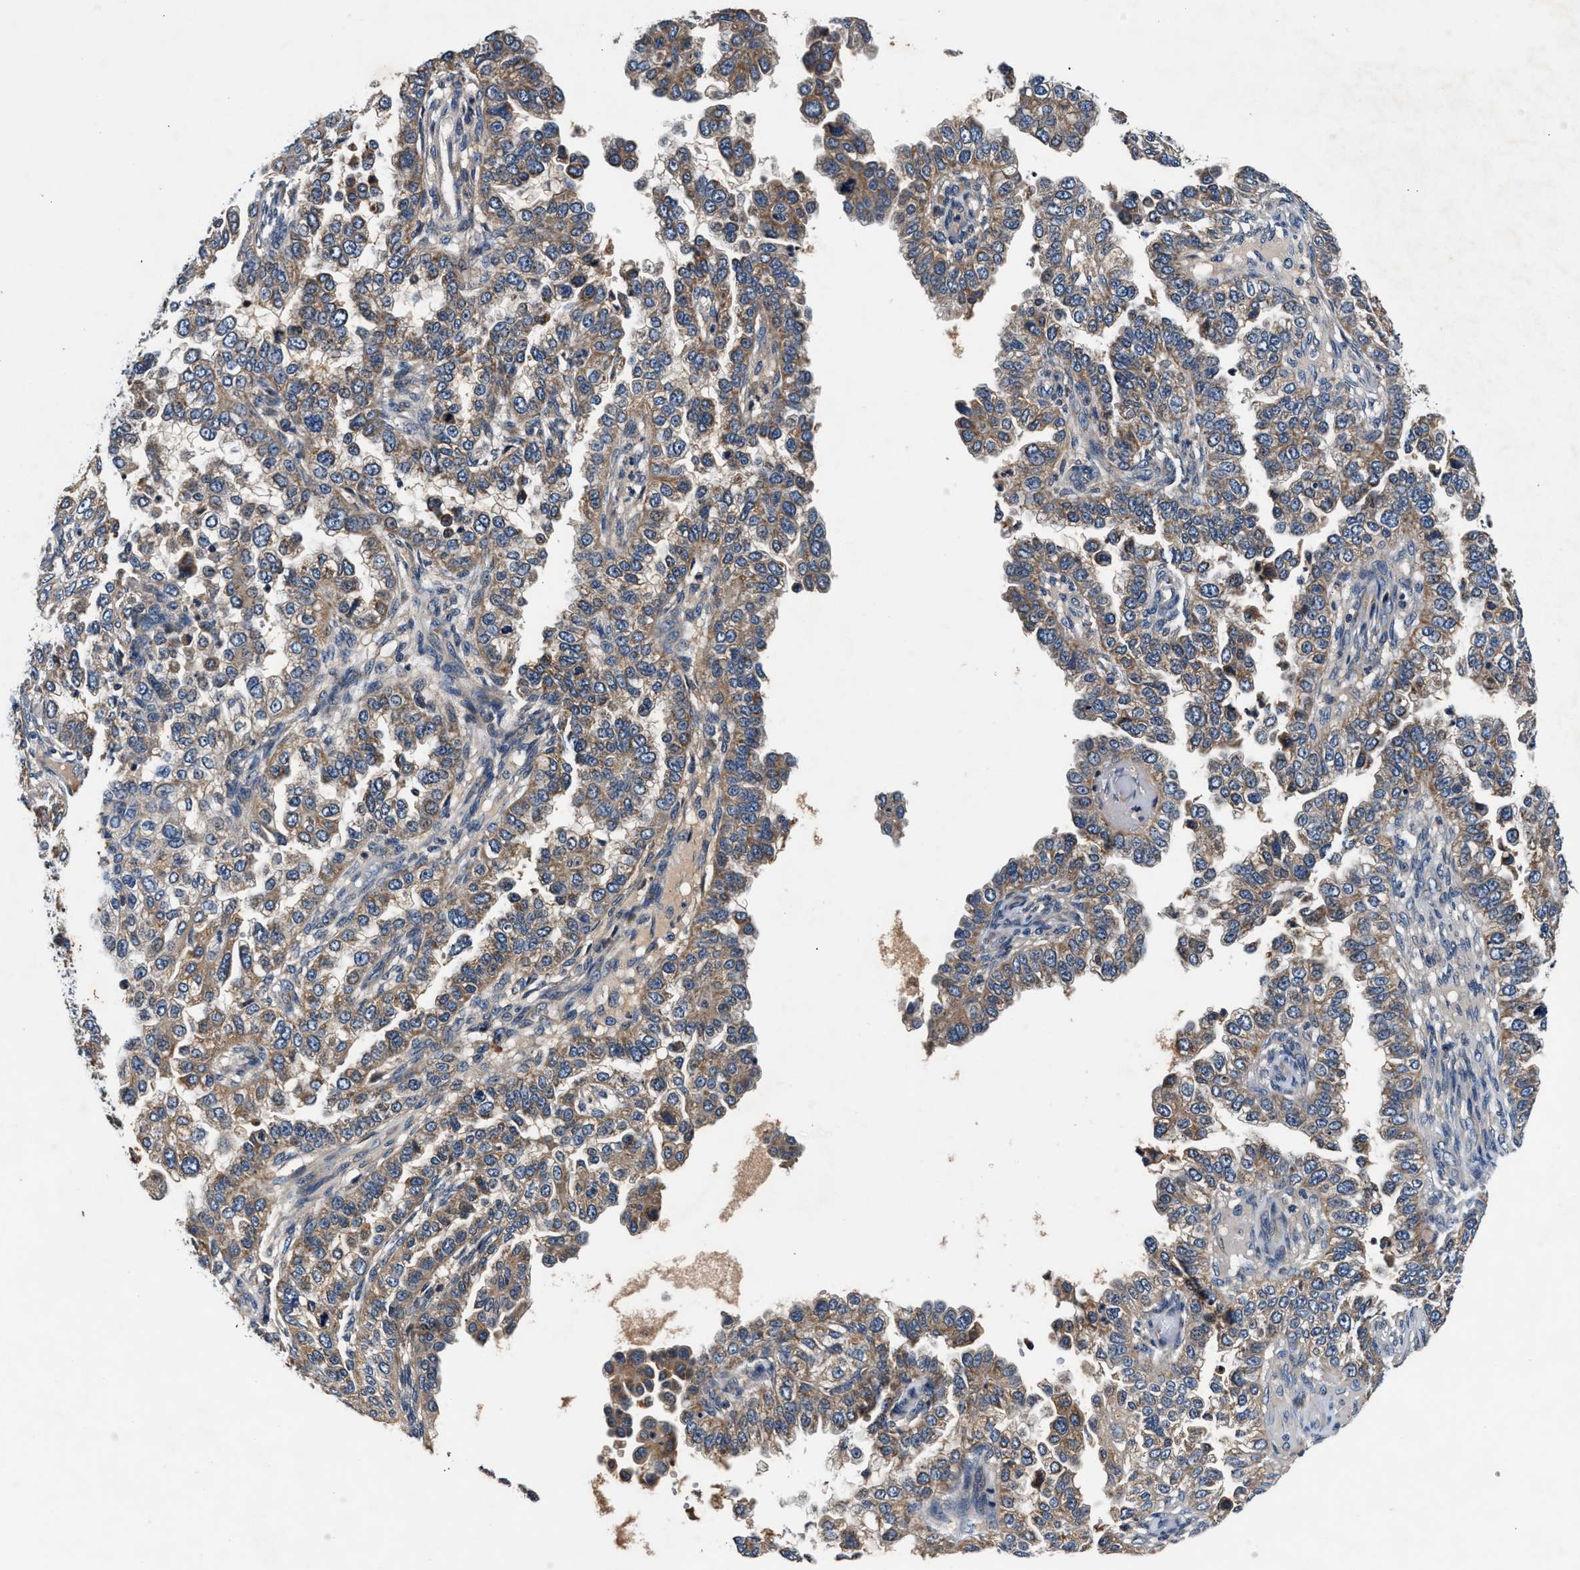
{"staining": {"intensity": "moderate", "quantity": ">75%", "location": "cytoplasmic/membranous"}, "tissue": "endometrial cancer", "cell_type": "Tumor cells", "image_type": "cancer", "snomed": [{"axis": "morphology", "description": "Adenocarcinoma, NOS"}, {"axis": "topography", "description": "Endometrium"}], "caption": "Moderate cytoplasmic/membranous positivity for a protein is identified in about >75% of tumor cells of endometrial cancer (adenocarcinoma) using IHC.", "gene": "IMMT", "patient": {"sex": "female", "age": 85}}